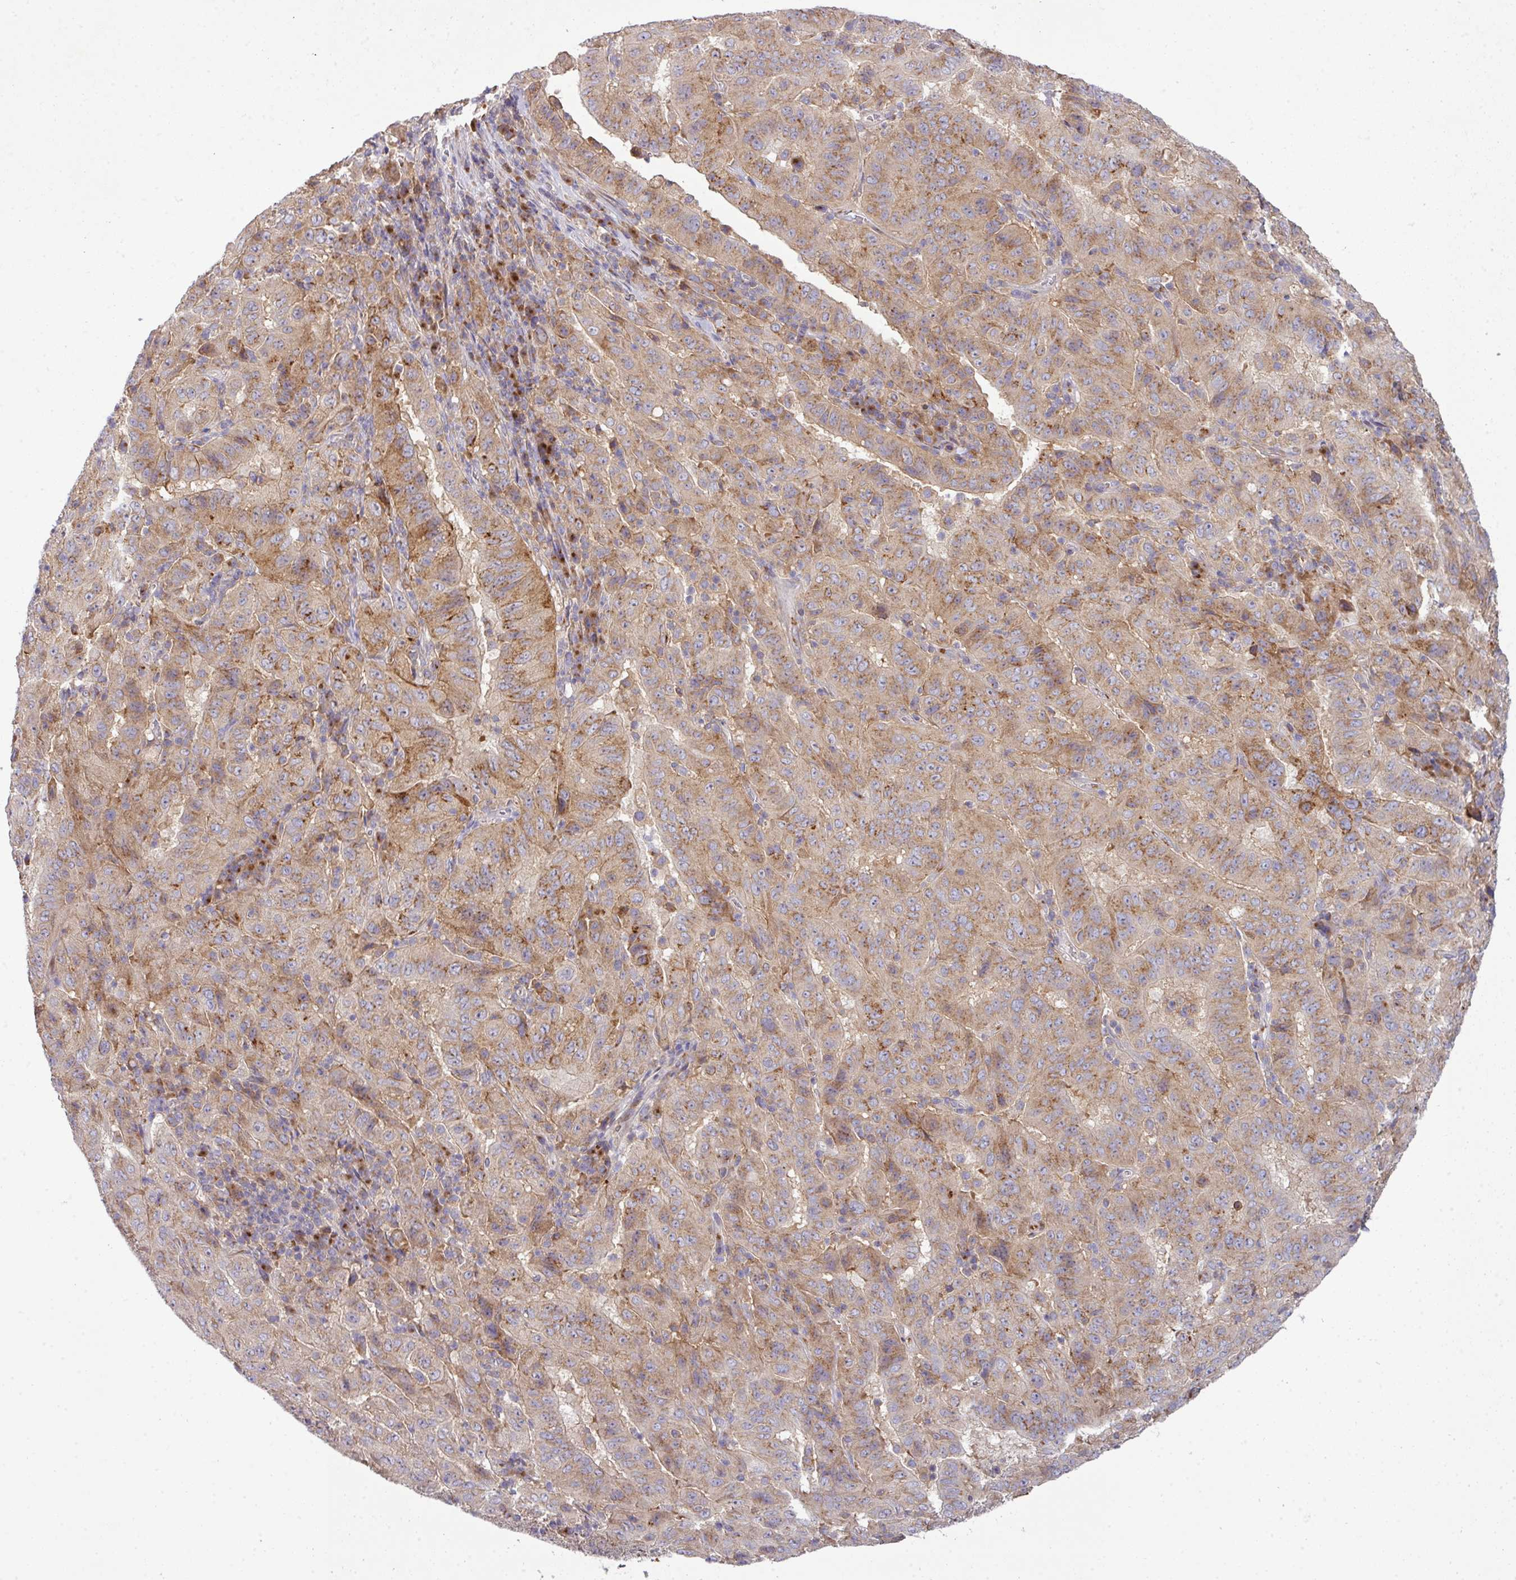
{"staining": {"intensity": "moderate", "quantity": ">75%", "location": "cytoplasmic/membranous"}, "tissue": "pancreatic cancer", "cell_type": "Tumor cells", "image_type": "cancer", "snomed": [{"axis": "morphology", "description": "Adenocarcinoma, NOS"}, {"axis": "topography", "description": "Pancreas"}], "caption": "DAB (3,3'-diaminobenzidine) immunohistochemical staining of human pancreatic cancer (adenocarcinoma) reveals moderate cytoplasmic/membranous protein expression in about >75% of tumor cells.", "gene": "VTI1A", "patient": {"sex": "male", "age": 63}}